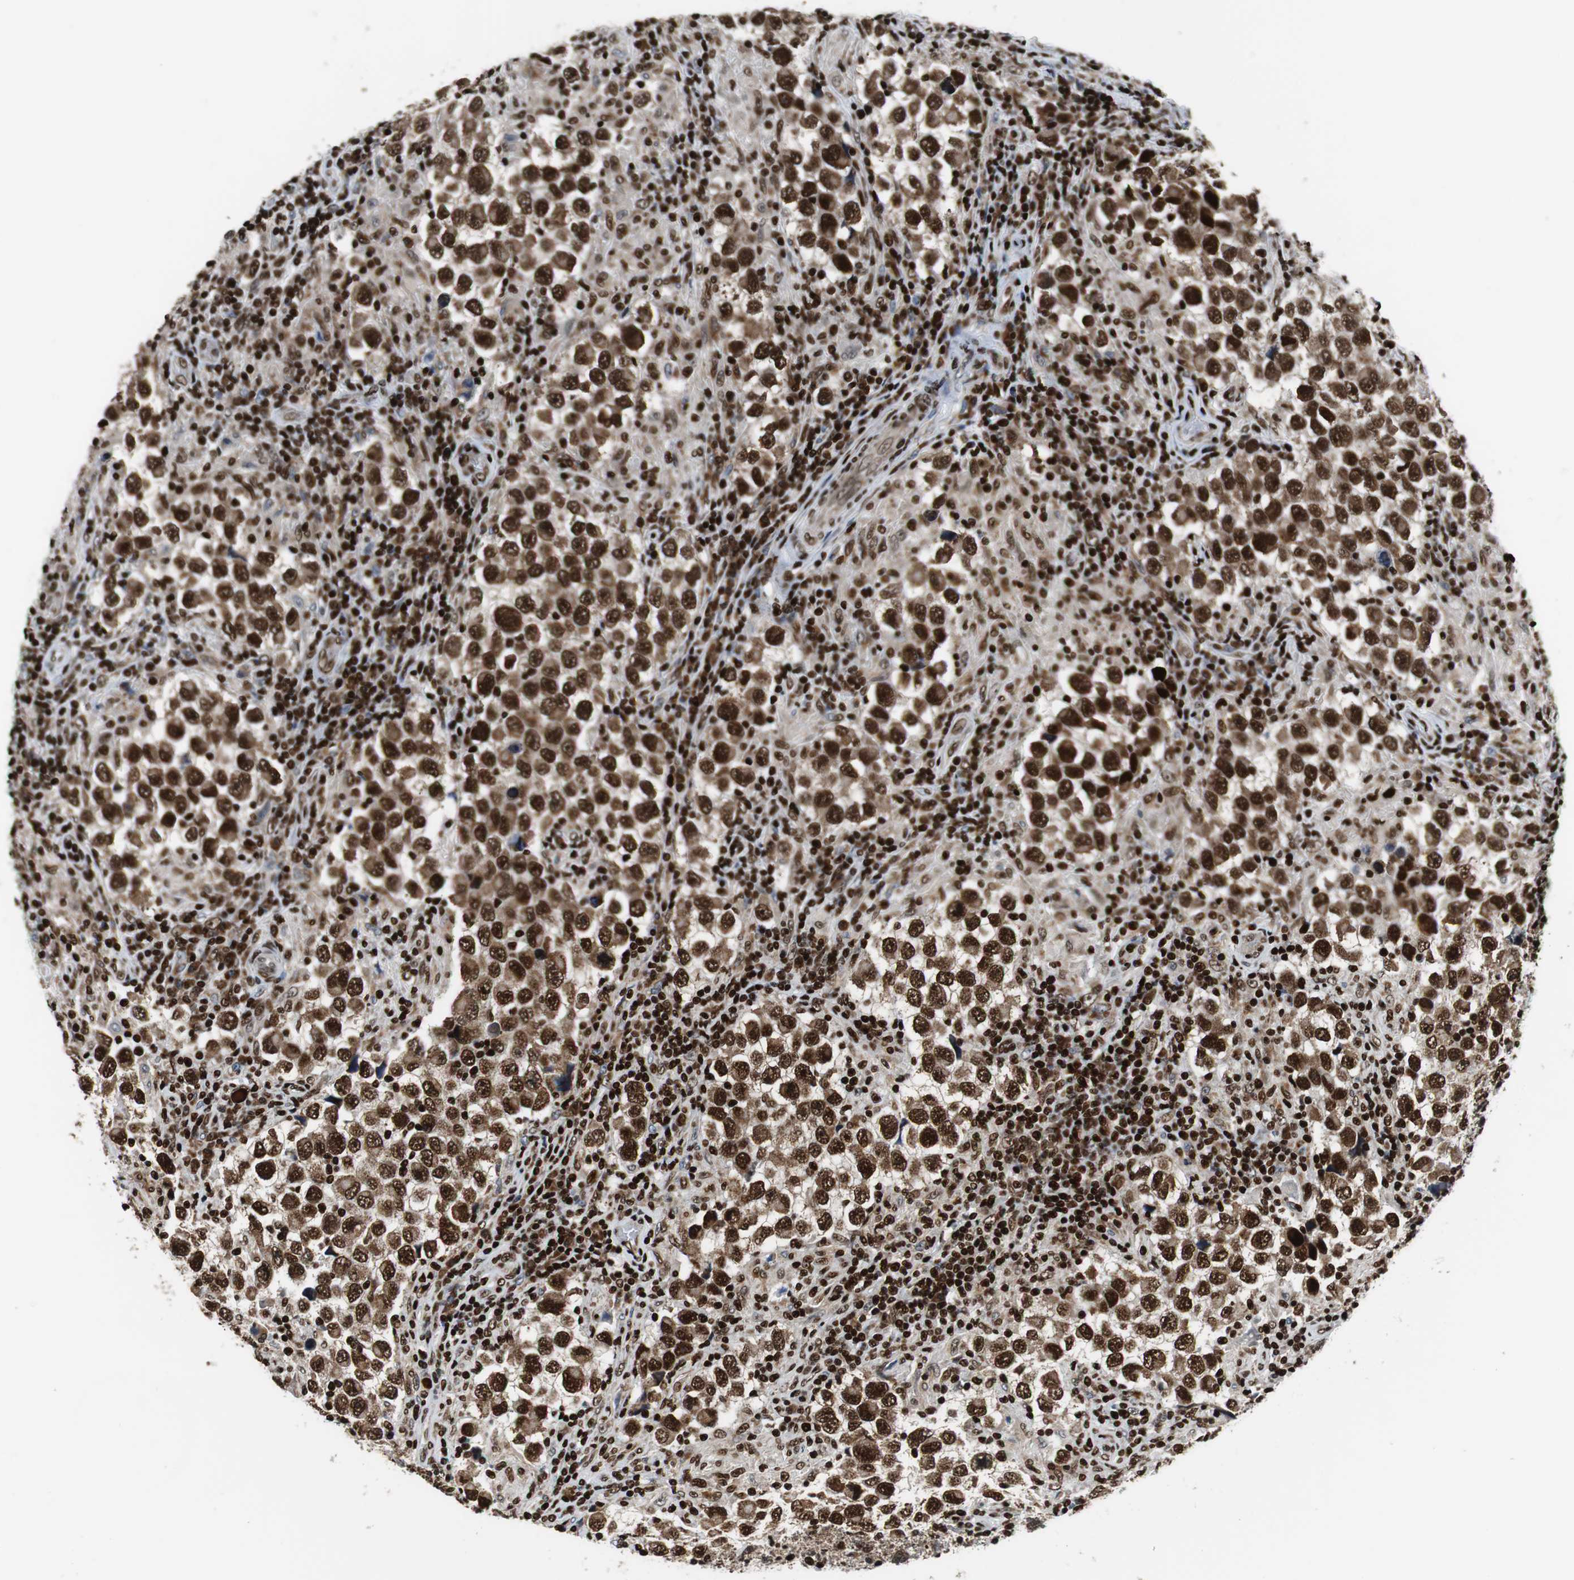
{"staining": {"intensity": "strong", "quantity": ">75%", "location": "nuclear"}, "tissue": "testis cancer", "cell_type": "Tumor cells", "image_type": "cancer", "snomed": [{"axis": "morphology", "description": "Carcinoma, Embryonal, NOS"}, {"axis": "topography", "description": "Testis"}], "caption": "Human embryonal carcinoma (testis) stained with a brown dye shows strong nuclear positive staining in approximately >75% of tumor cells.", "gene": "HDAC1", "patient": {"sex": "male", "age": 21}}